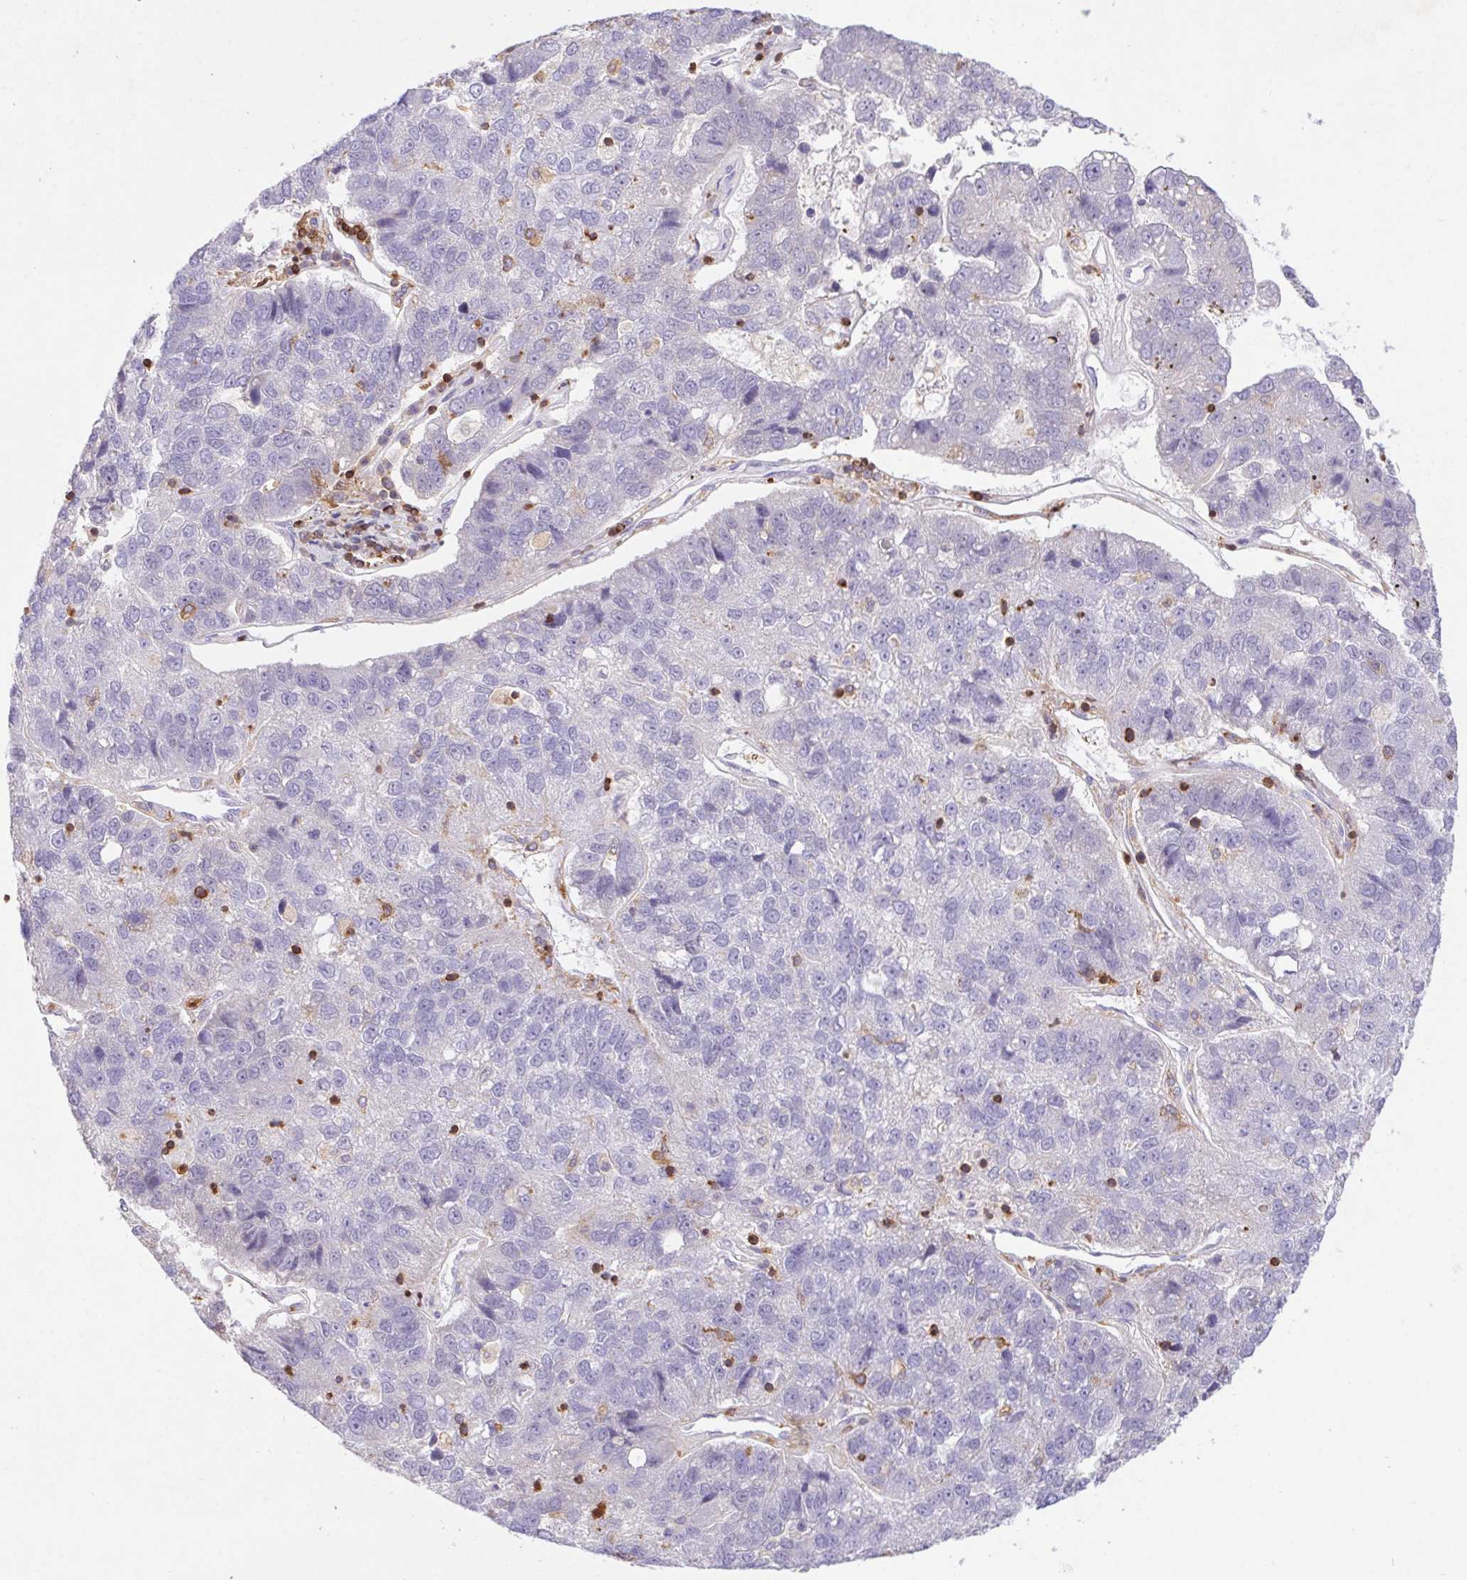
{"staining": {"intensity": "negative", "quantity": "none", "location": "none"}, "tissue": "pancreatic cancer", "cell_type": "Tumor cells", "image_type": "cancer", "snomed": [{"axis": "morphology", "description": "Adenocarcinoma, NOS"}, {"axis": "topography", "description": "Pancreas"}], "caption": "An immunohistochemistry photomicrograph of pancreatic cancer is shown. There is no staining in tumor cells of pancreatic cancer.", "gene": "APBB1IP", "patient": {"sex": "female", "age": 61}}